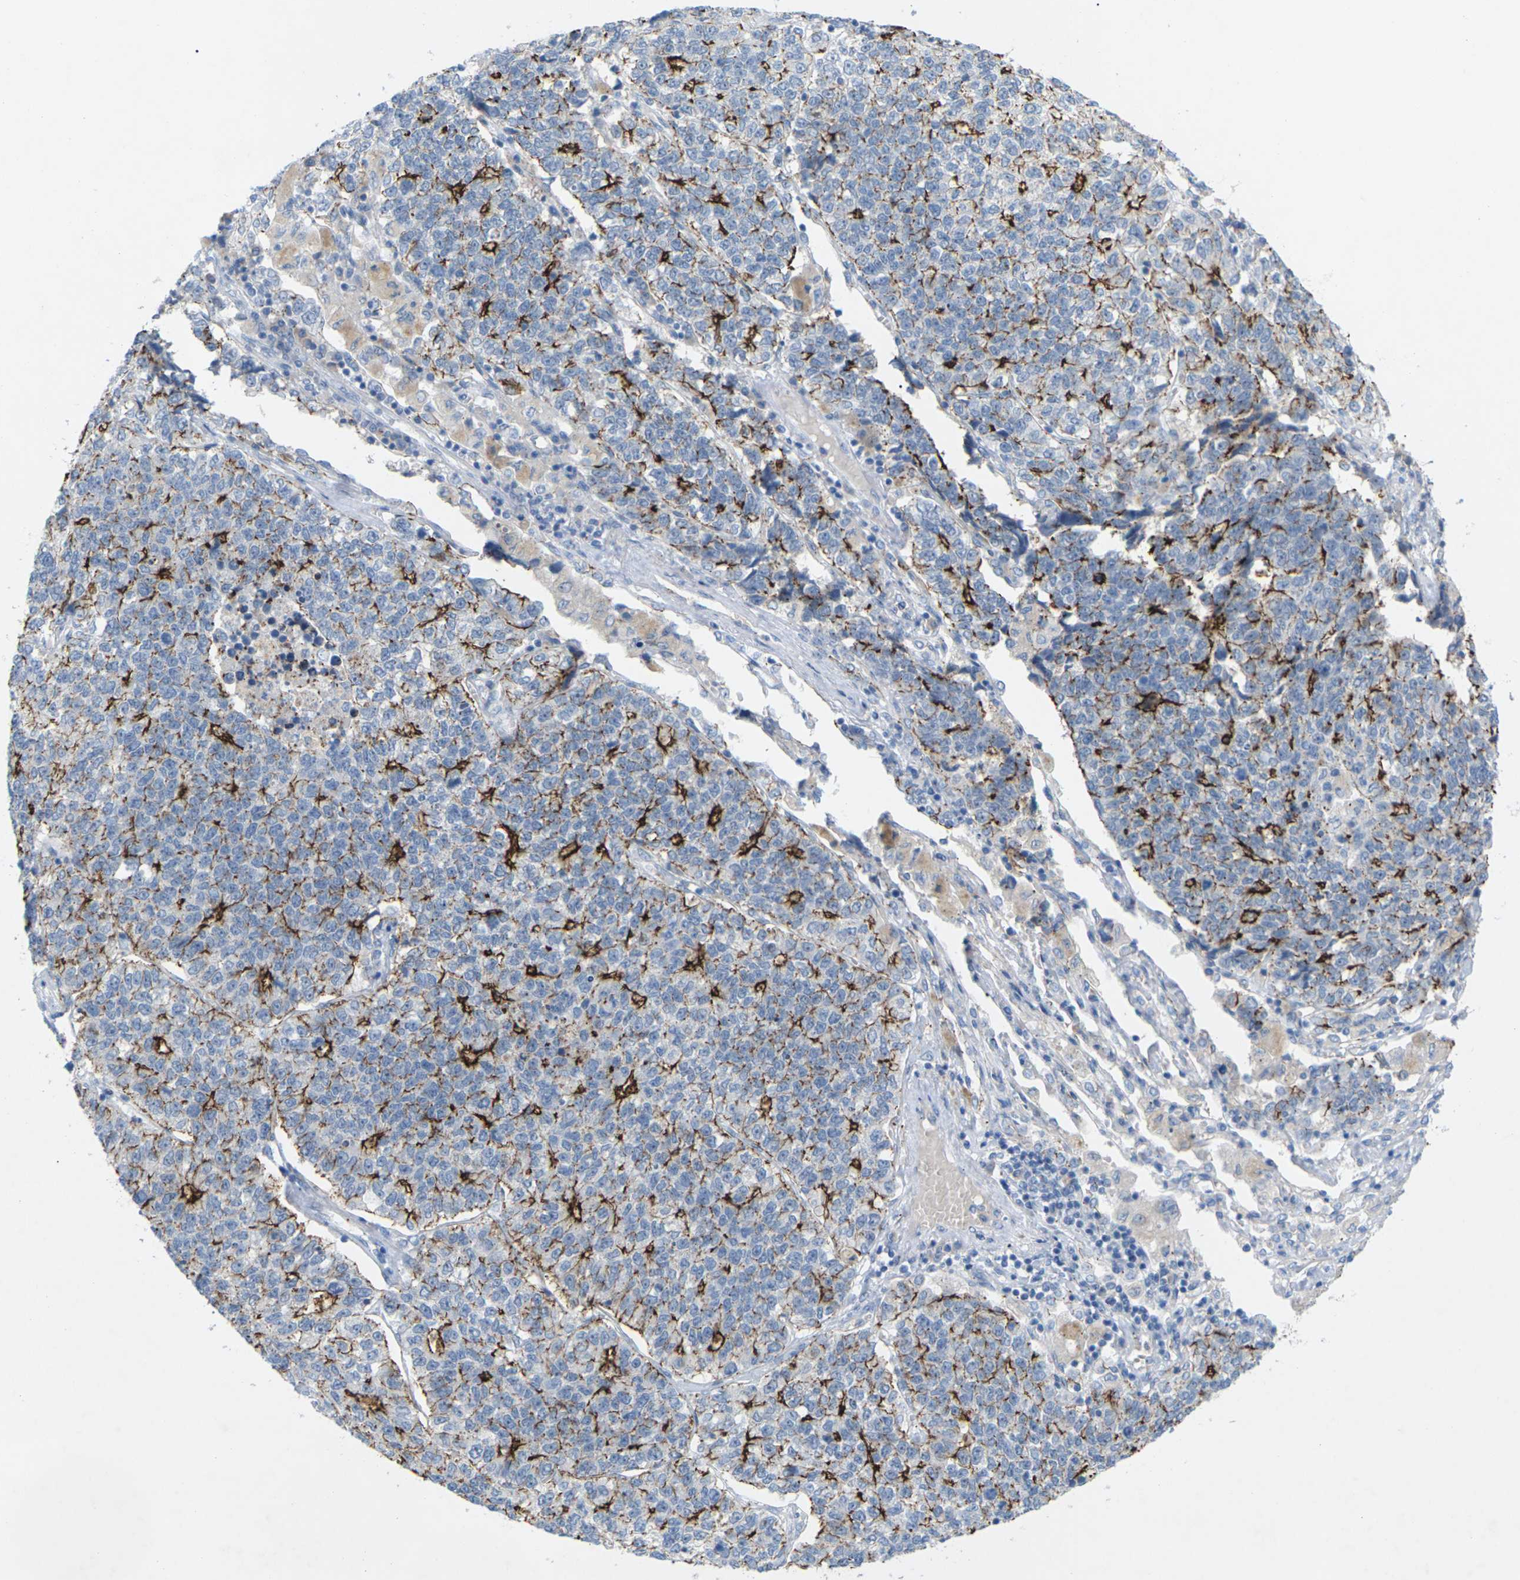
{"staining": {"intensity": "strong", "quantity": "25%-75%", "location": "cytoplasmic/membranous"}, "tissue": "lung cancer", "cell_type": "Tumor cells", "image_type": "cancer", "snomed": [{"axis": "morphology", "description": "Adenocarcinoma, NOS"}, {"axis": "topography", "description": "Lung"}], "caption": "DAB immunohistochemical staining of lung adenocarcinoma exhibits strong cytoplasmic/membranous protein expression in about 25%-75% of tumor cells.", "gene": "CLDN3", "patient": {"sex": "male", "age": 49}}